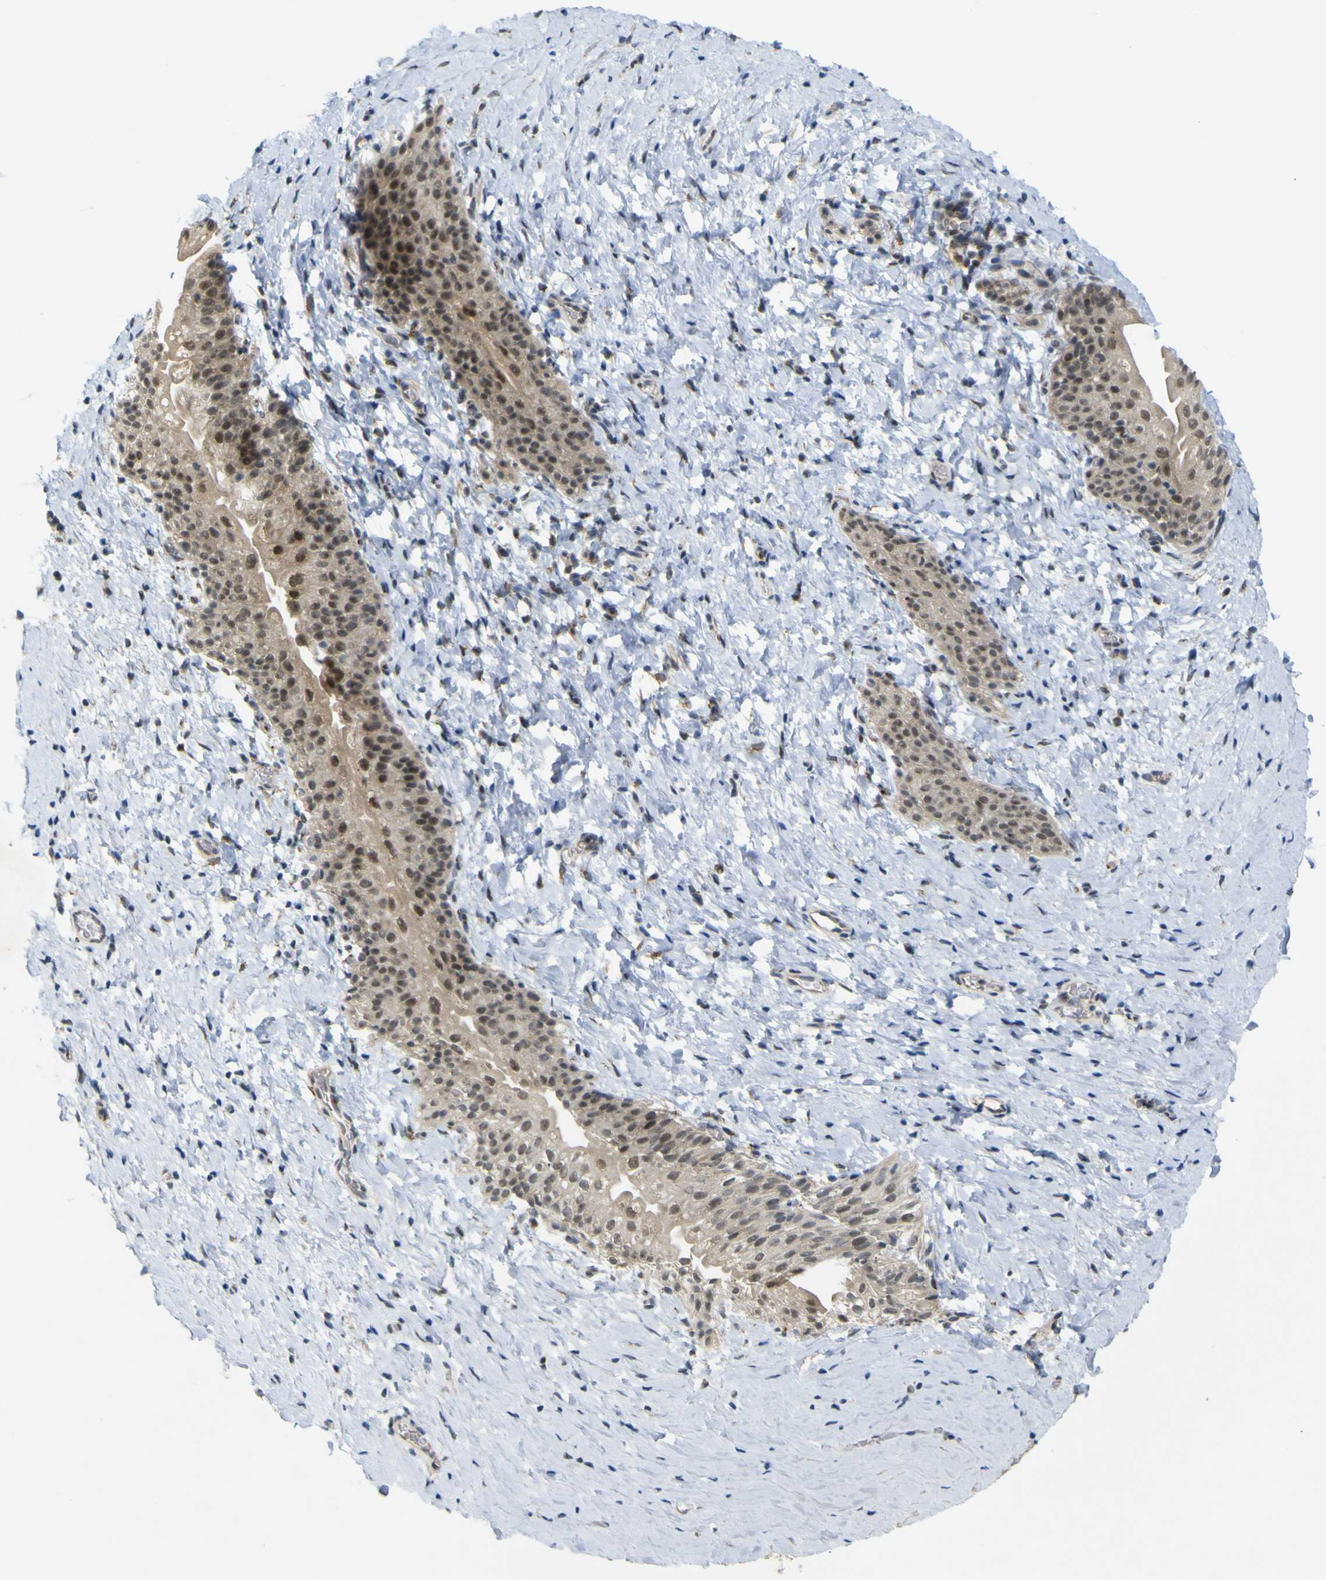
{"staining": {"intensity": "negative", "quantity": "none", "location": "none"}, "tissue": "smooth muscle", "cell_type": "Smooth muscle cells", "image_type": "normal", "snomed": [{"axis": "morphology", "description": "Normal tissue, NOS"}, {"axis": "topography", "description": "Smooth muscle"}], "caption": "The image demonstrates no staining of smooth muscle cells in normal smooth muscle.", "gene": "IGF2R", "patient": {"sex": "male", "age": 16}}